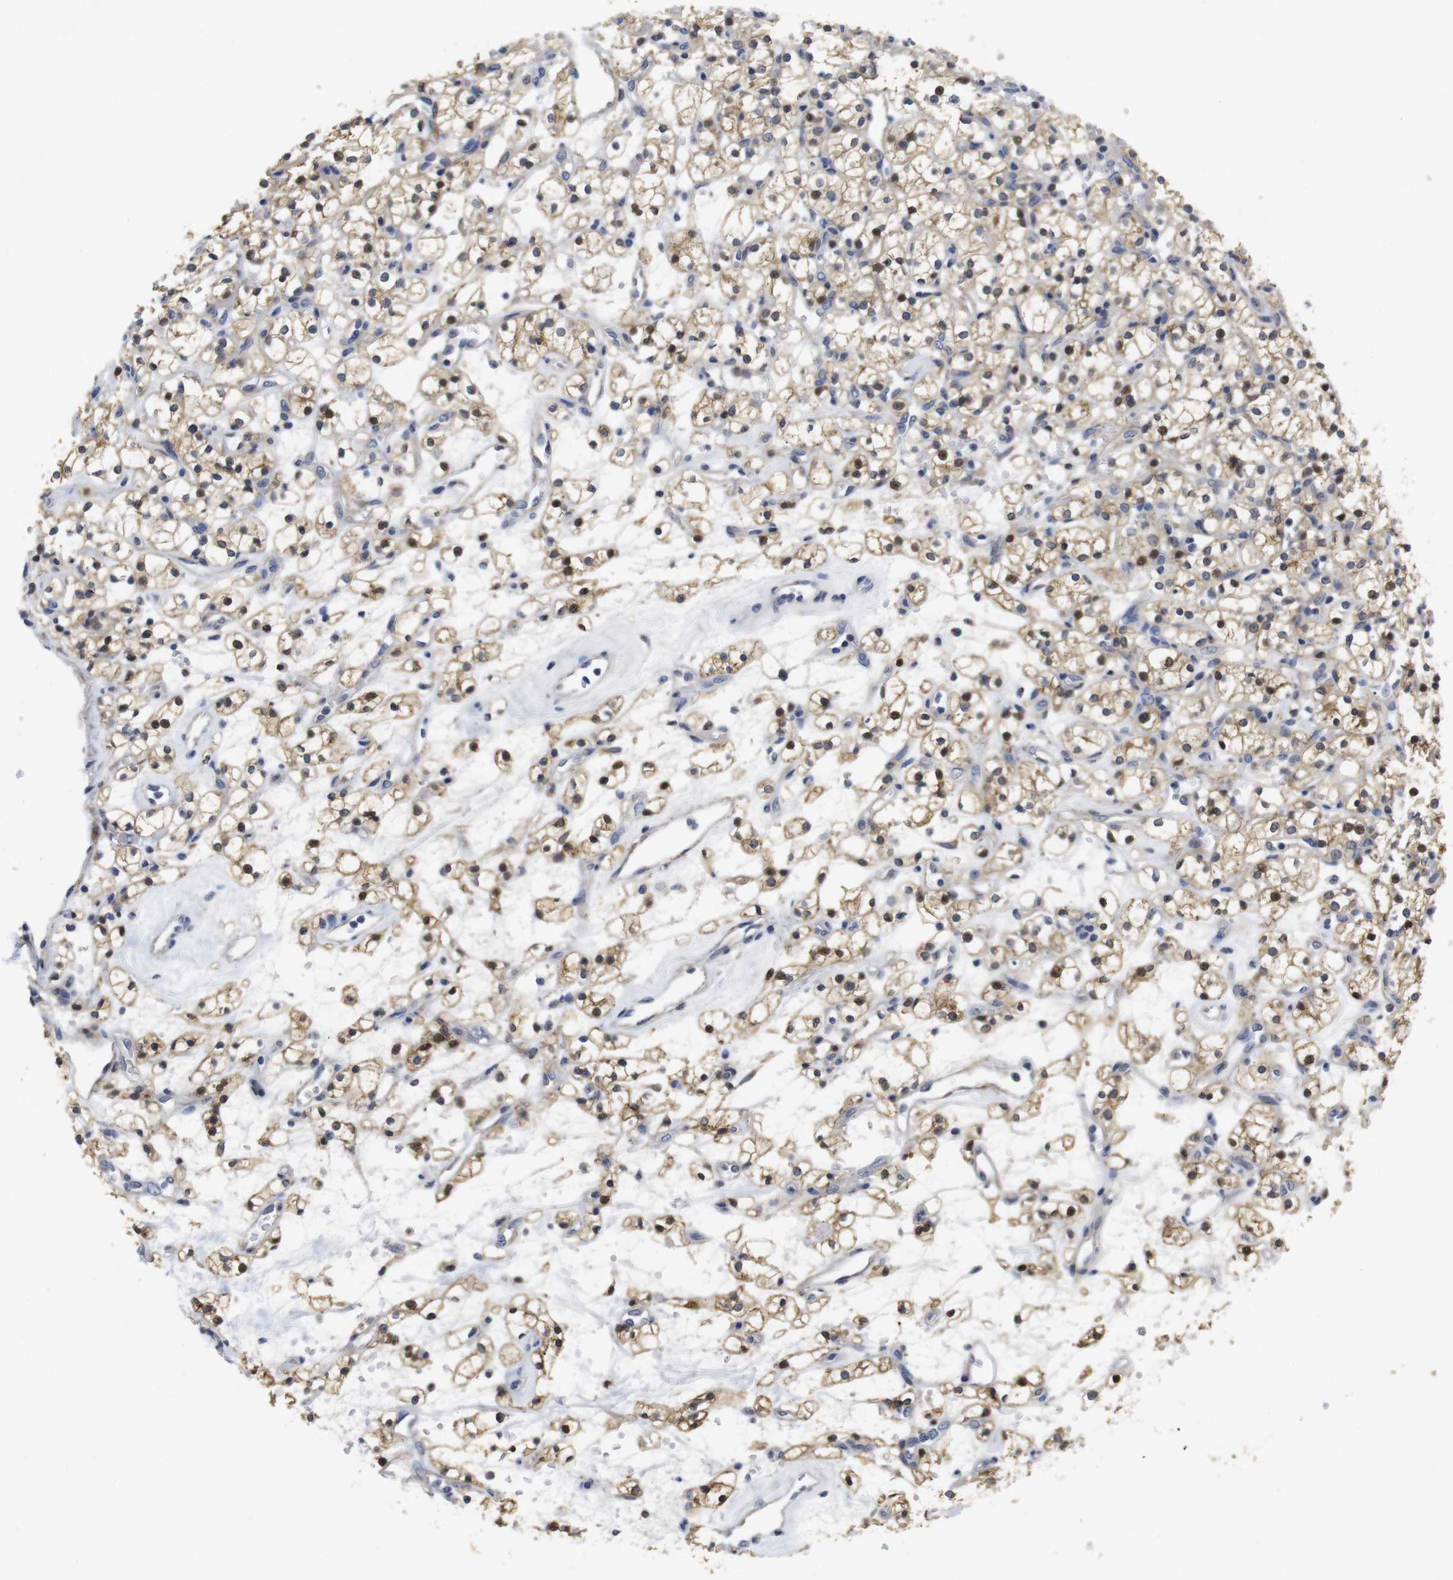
{"staining": {"intensity": "strong", "quantity": "25%-75%", "location": "cytoplasmic/membranous,nuclear"}, "tissue": "renal cancer", "cell_type": "Tumor cells", "image_type": "cancer", "snomed": [{"axis": "morphology", "description": "Adenocarcinoma, NOS"}, {"axis": "topography", "description": "Kidney"}], "caption": "There is high levels of strong cytoplasmic/membranous and nuclear expression in tumor cells of renal adenocarcinoma, as demonstrated by immunohistochemical staining (brown color).", "gene": "FNTA", "patient": {"sex": "female", "age": 60}}